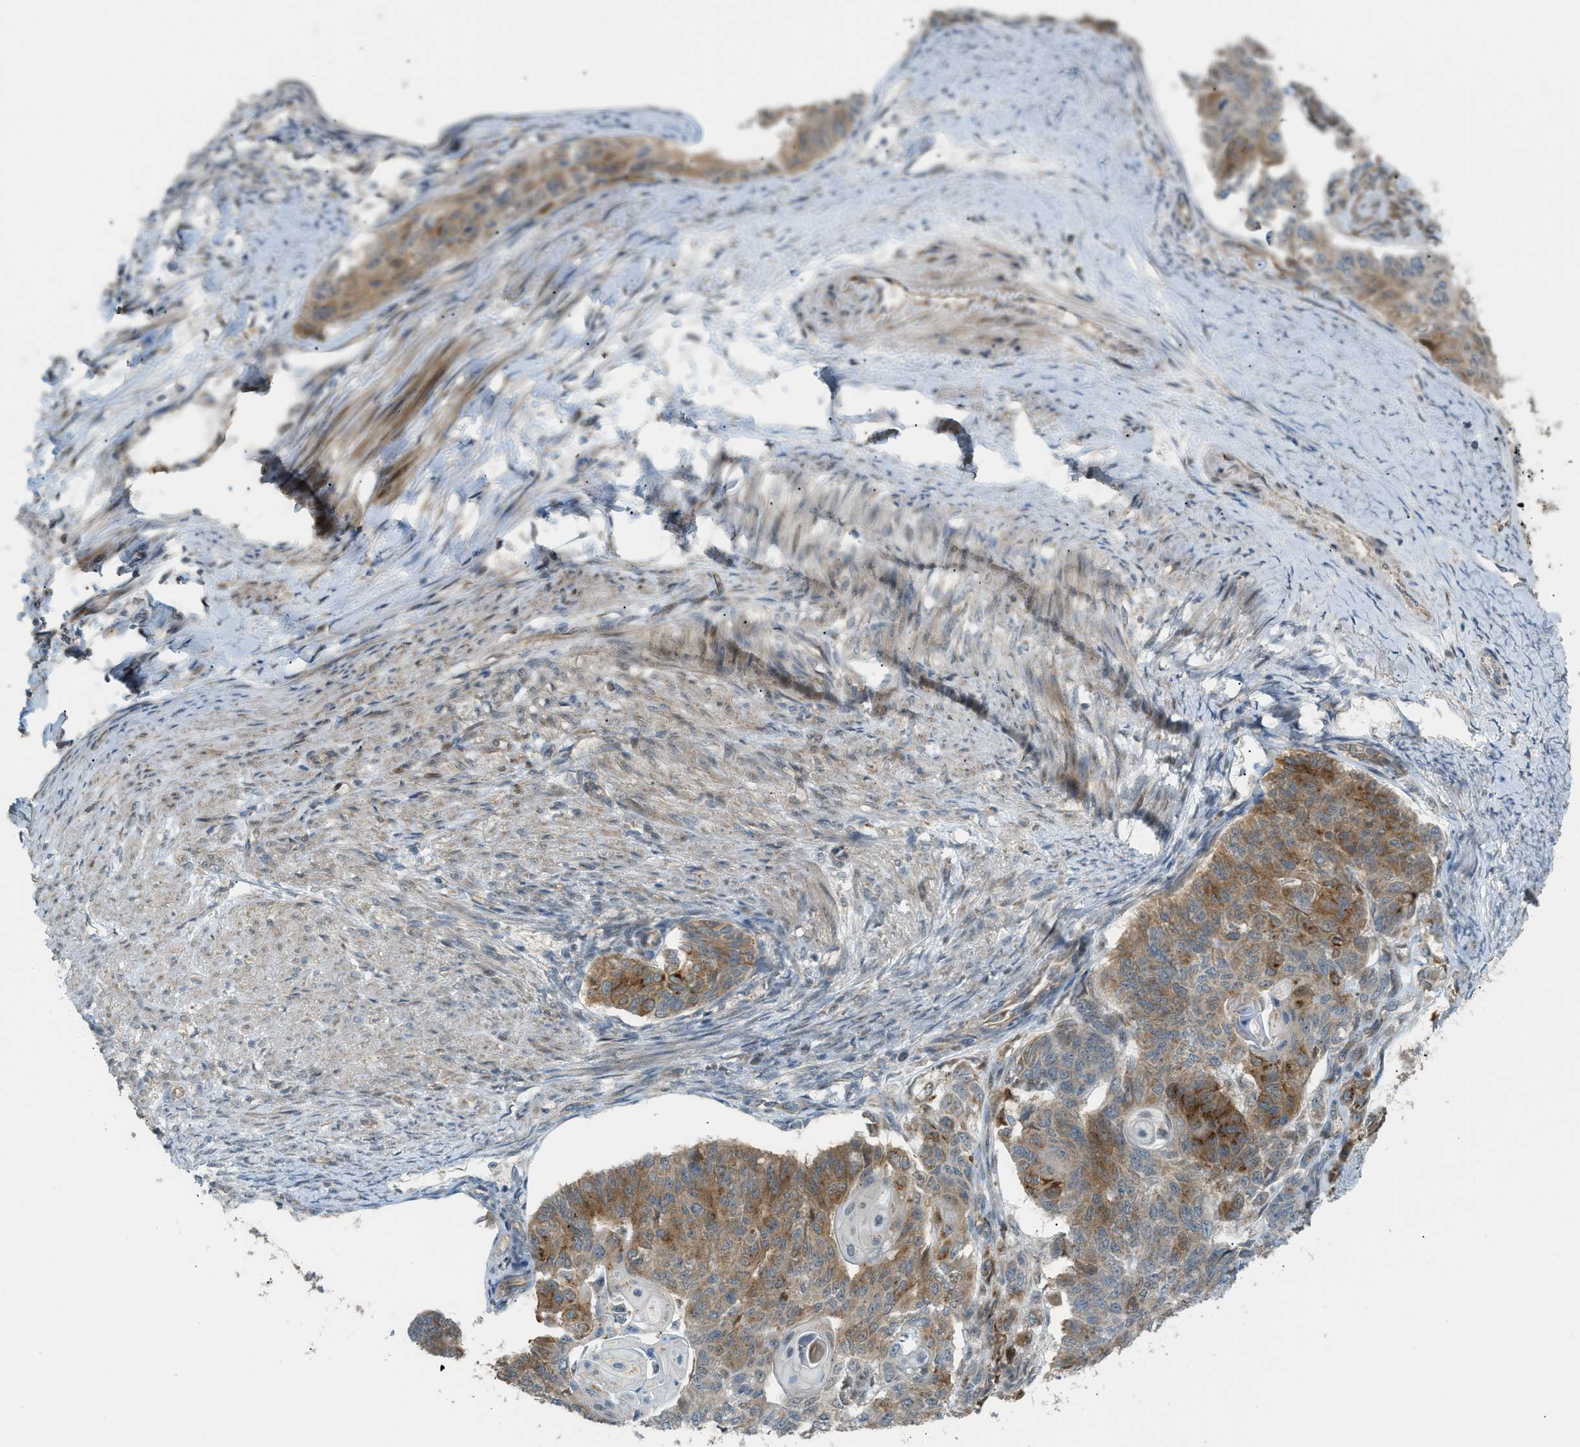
{"staining": {"intensity": "moderate", "quantity": ">75%", "location": "cytoplasmic/membranous,nuclear"}, "tissue": "endometrial cancer", "cell_type": "Tumor cells", "image_type": "cancer", "snomed": [{"axis": "morphology", "description": "Adenocarcinoma, NOS"}, {"axis": "topography", "description": "Endometrium"}], "caption": "Tumor cells demonstrate moderate cytoplasmic/membranous and nuclear expression in about >75% of cells in endometrial cancer (adenocarcinoma).", "gene": "CCDC186", "patient": {"sex": "female", "age": 32}}